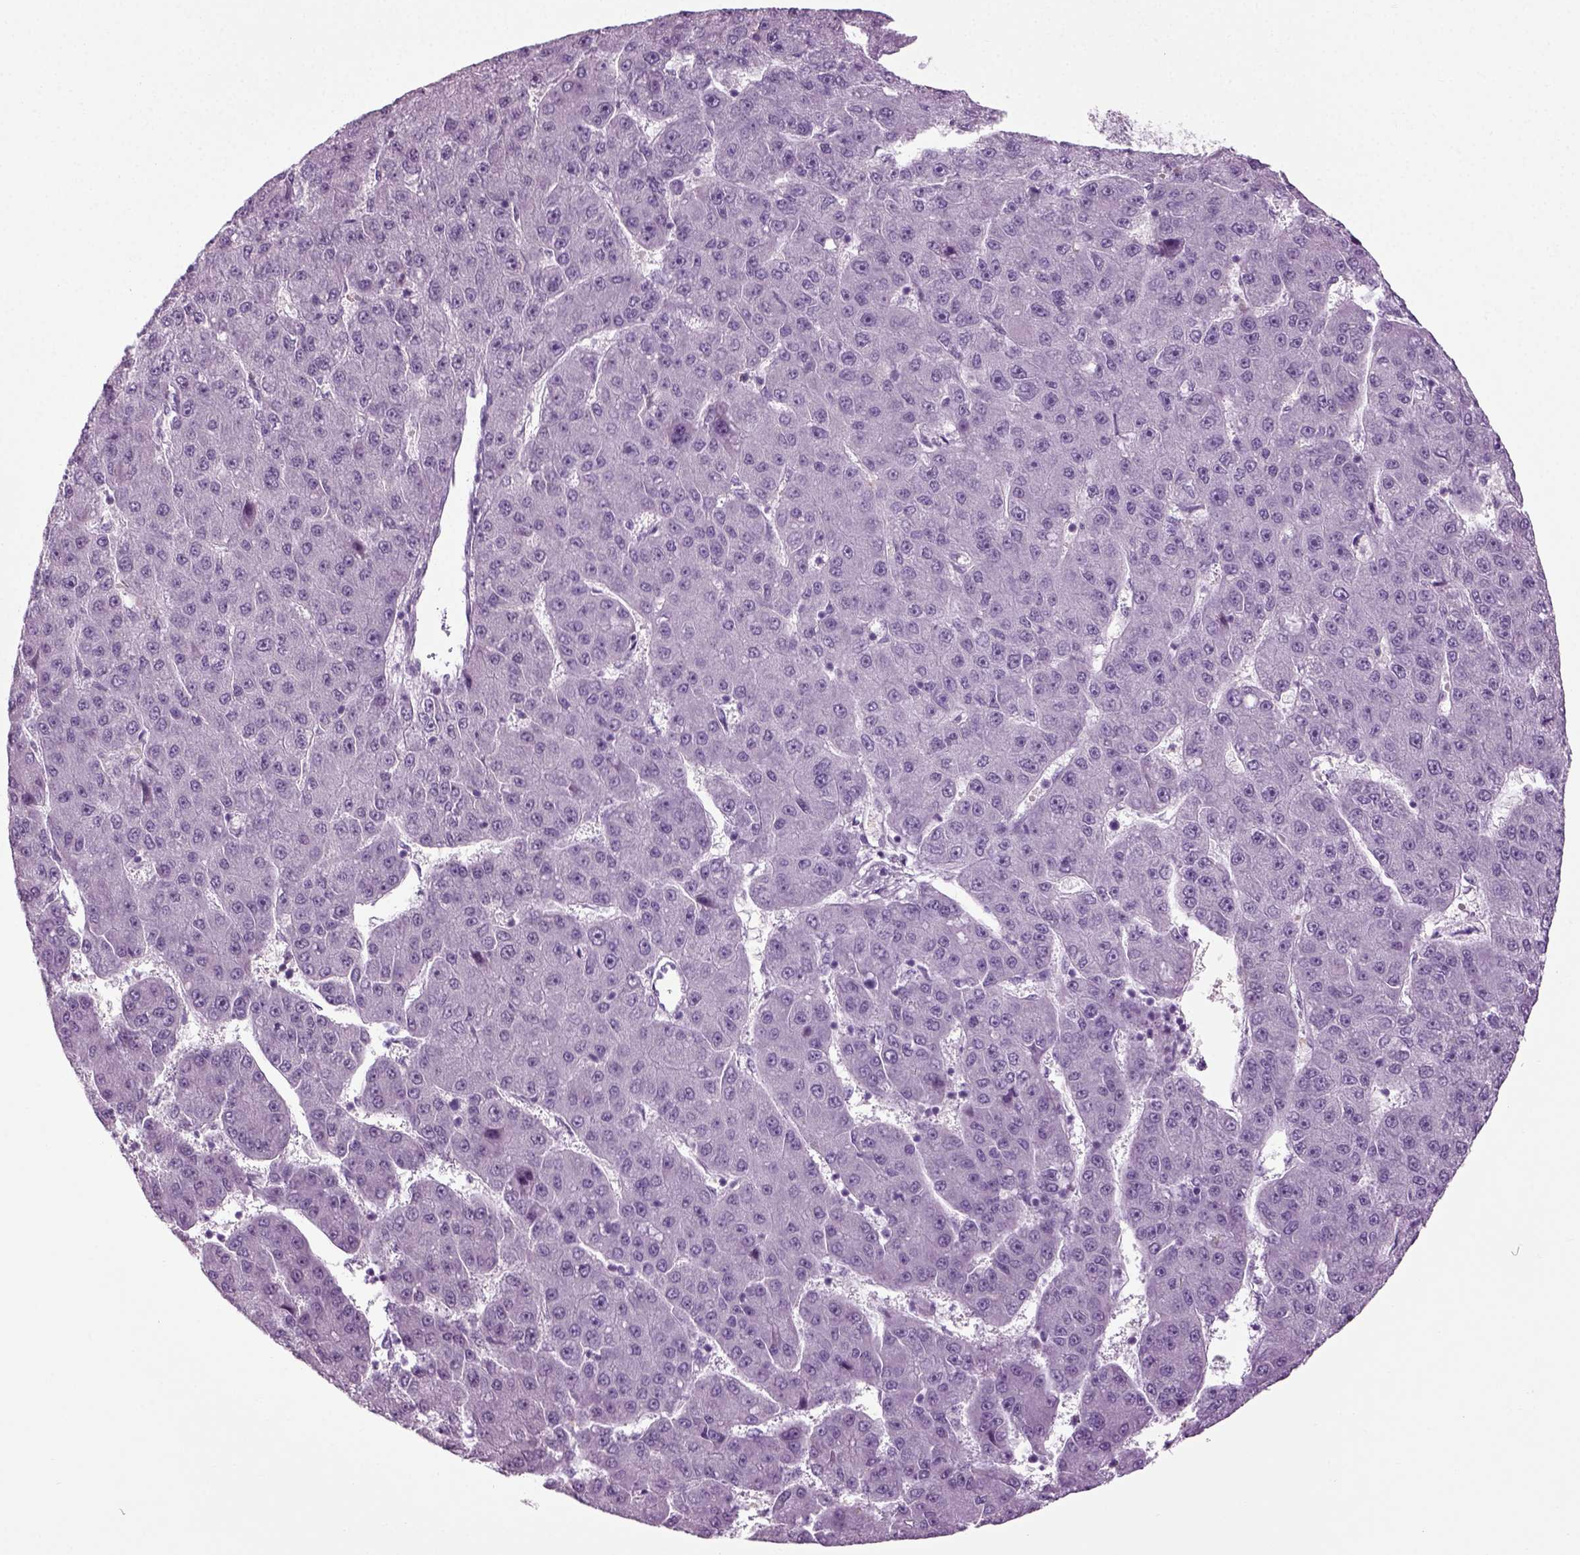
{"staining": {"intensity": "negative", "quantity": "none", "location": "none"}, "tissue": "liver cancer", "cell_type": "Tumor cells", "image_type": "cancer", "snomed": [{"axis": "morphology", "description": "Carcinoma, Hepatocellular, NOS"}, {"axis": "topography", "description": "Liver"}], "caption": "This is an immunohistochemistry (IHC) photomicrograph of hepatocellular carcinoma (liver). There is no expression in tumor cells.", "gene": "ZC2HC1C", "patient": {"sex": "male", "age": 67}}